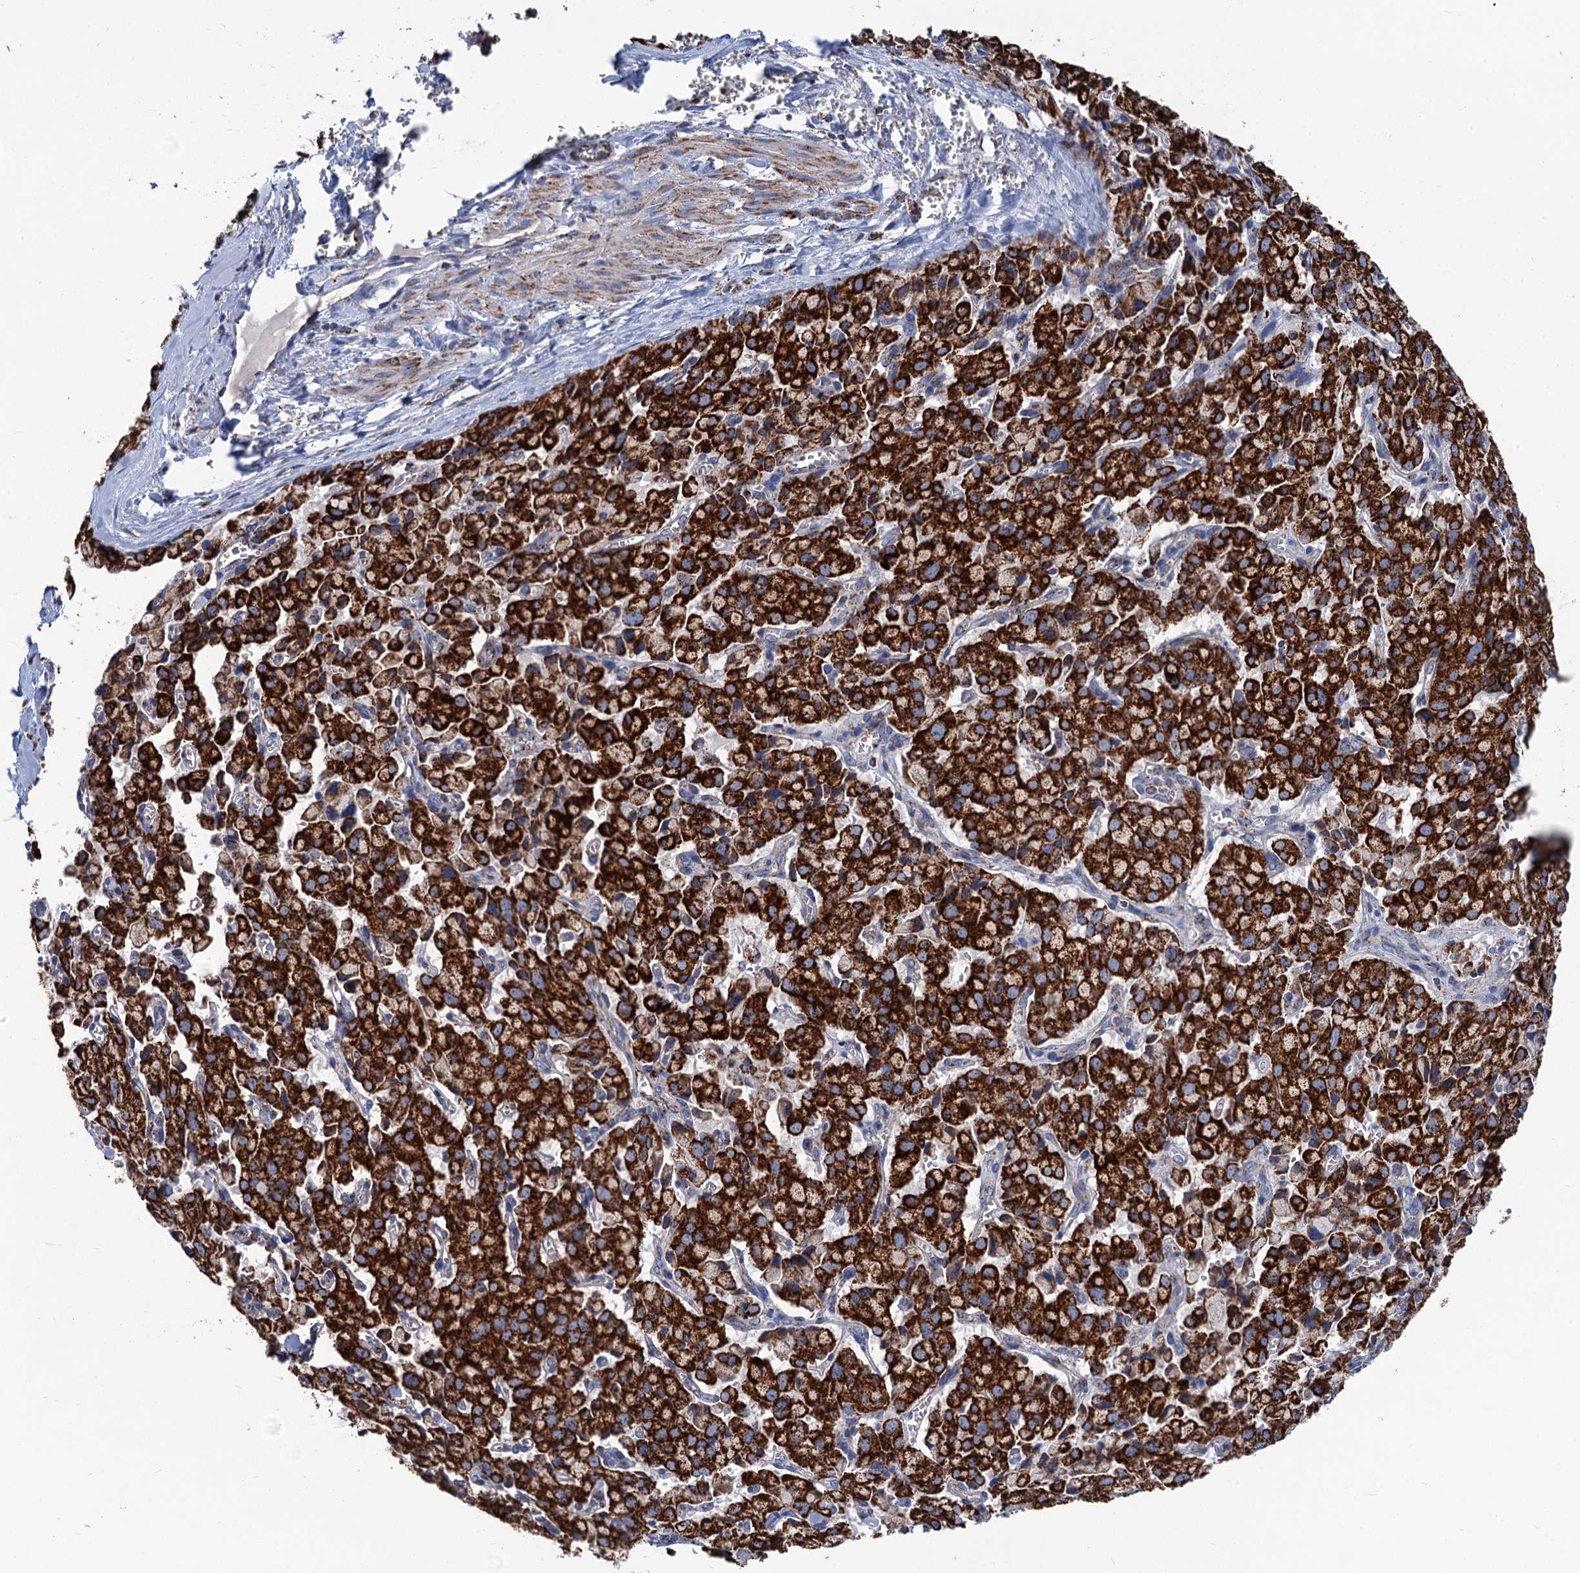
{"staining": {"intensity": "strong", "quantity": ">75%", "location": "cytoplasmic/membranous"}, "tissue": "pancreatic cancer", "cell_type": "Tumor cells", "image_type": "cancer", "snomed": [{"axis": "morphology", "description": "Adenocarcinoma, NOS"}, {"axis": "topography", "description": "Pancreas"}], "caption": "Pancreatic cancer (adenocarcinoma) stained with DAB (3,3'-diaminobenzidine) IHC exhibits high levels of strong cytoplasmic/membranous positivity in approximately >75% of tumor cells.", "gene": "IVD", "patient": {"sex": "male", "age": 65}}